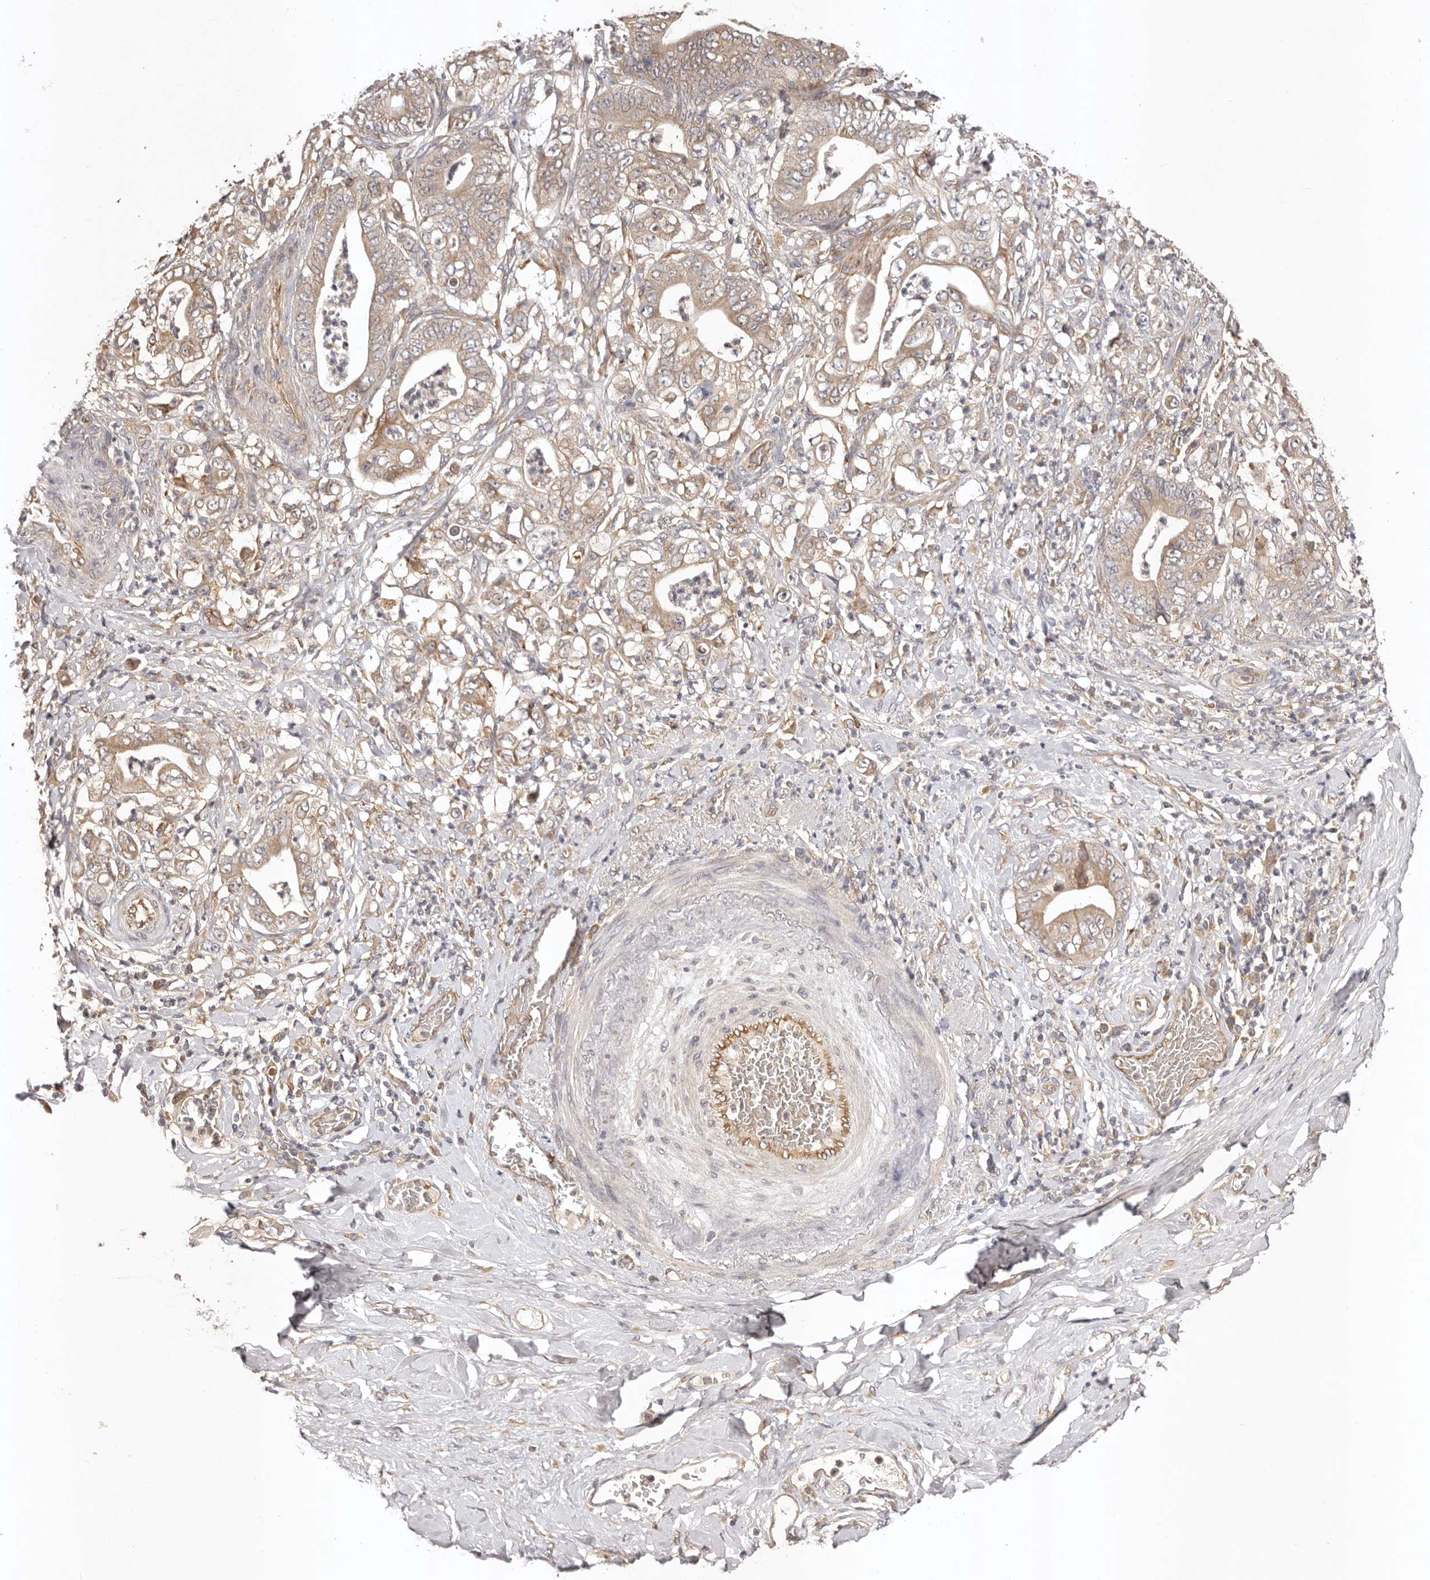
{"staining": {"intensity": "moderate", "quantity": ">75%", "location": "cytoplasmic/membranous"}, "tissue": "stomach cancer", "cell_type": "Tumor cells", "image_type": "cancer", "snomed": [{"axis": "morphology", "description": "Adenocarcinoma, NOS"}, {"axis": "topography", "description": "Stomach"}], "caption": "Stomach cancer stained for a protein (brown) exhibits moderate cytoplasmic/membranous positive staining in approximately >75% of tumor cells.", "gene": "UBR2", "patient": {"sex": "female", "age": 73}}